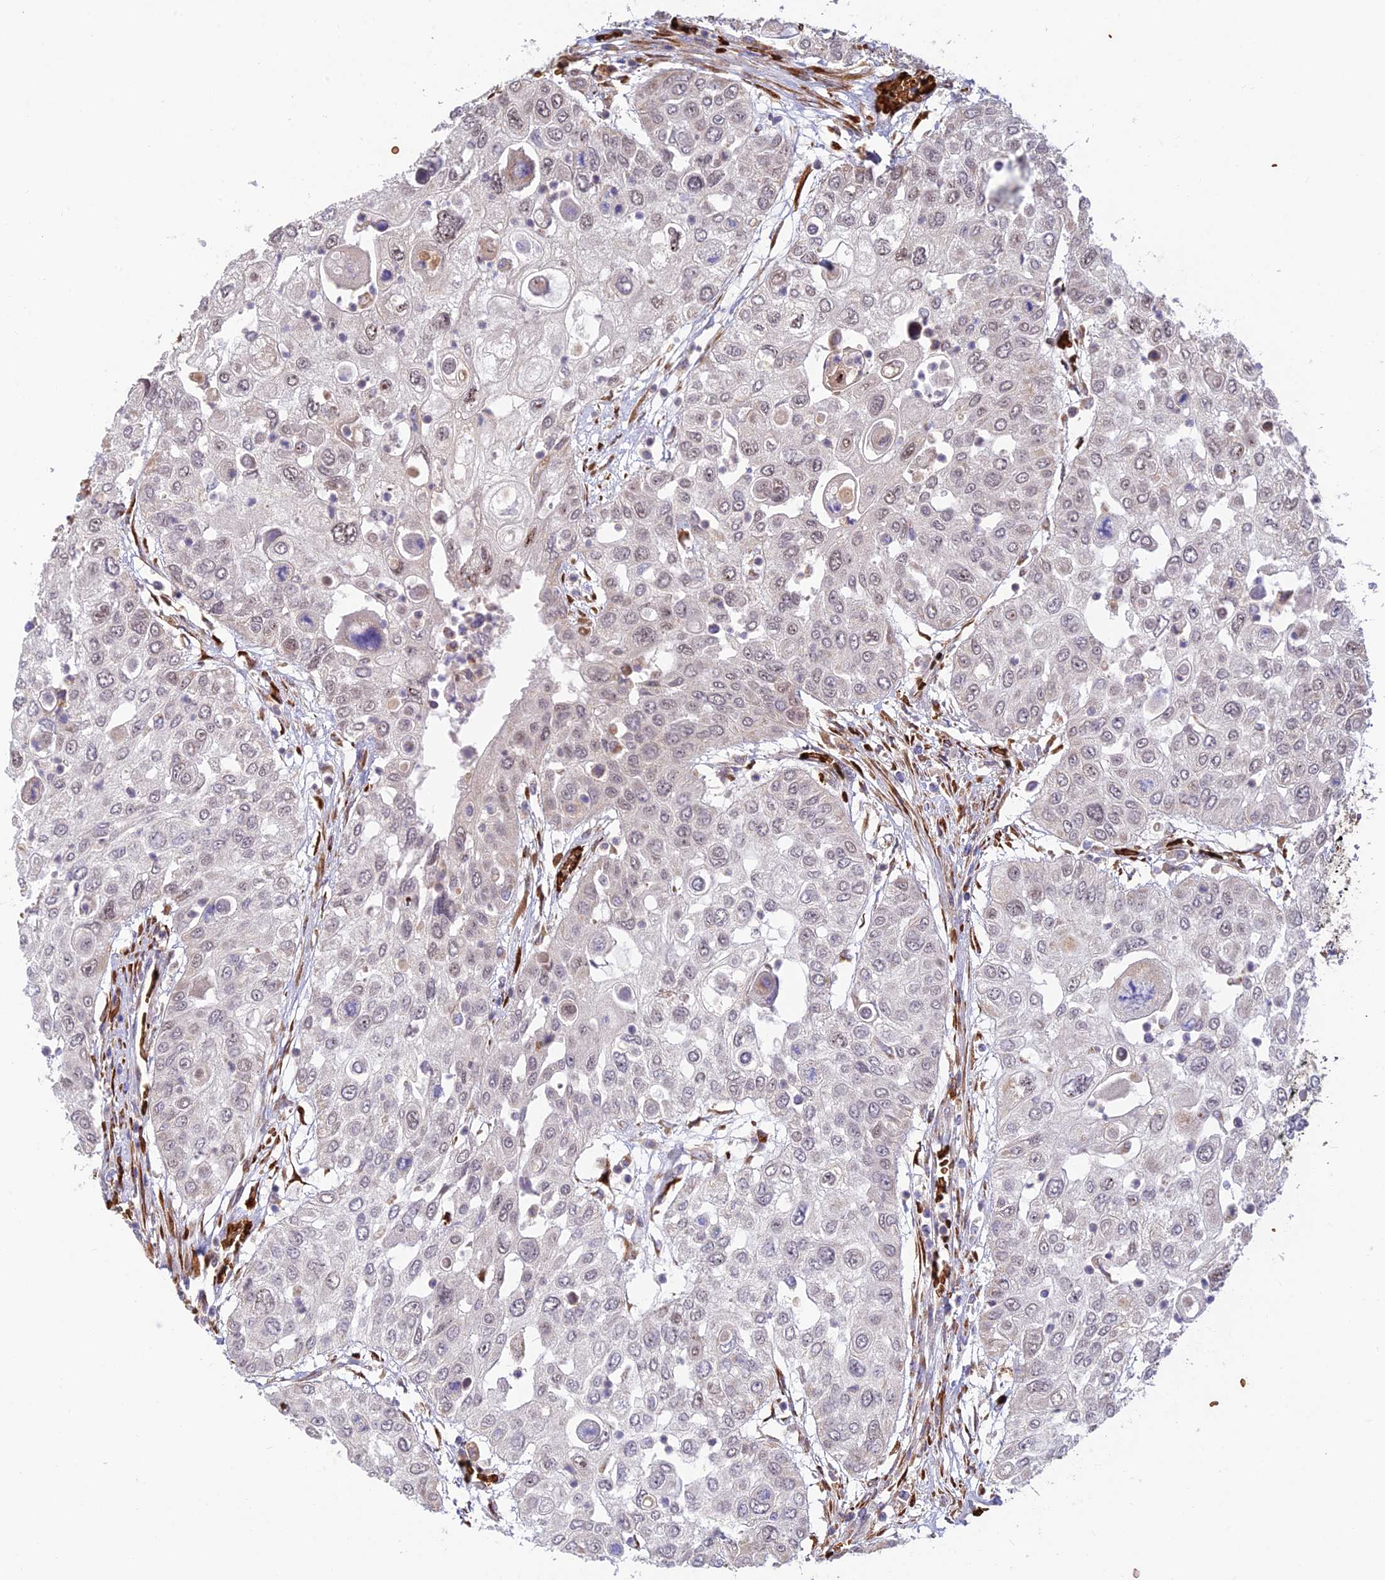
{"staining": {"intensity": "weak", "quantity": "<25%", "location": "nuclear"}, "tissue": "urothelial cancer", "cell_type": "Tumor cells", "image_type": "cancer", "snomed": [{"axis": "morphology", "description": "Urothelial carcinoma, High grade"}, {"axis": "topography", "description": "Urinary bladder"}], "caption": "Tumor cells are negative for brown protein staining in high-grade urothelial carcinoma.", "gene": "UFSP2", "patient": {"sex": "female", "age": 79}}